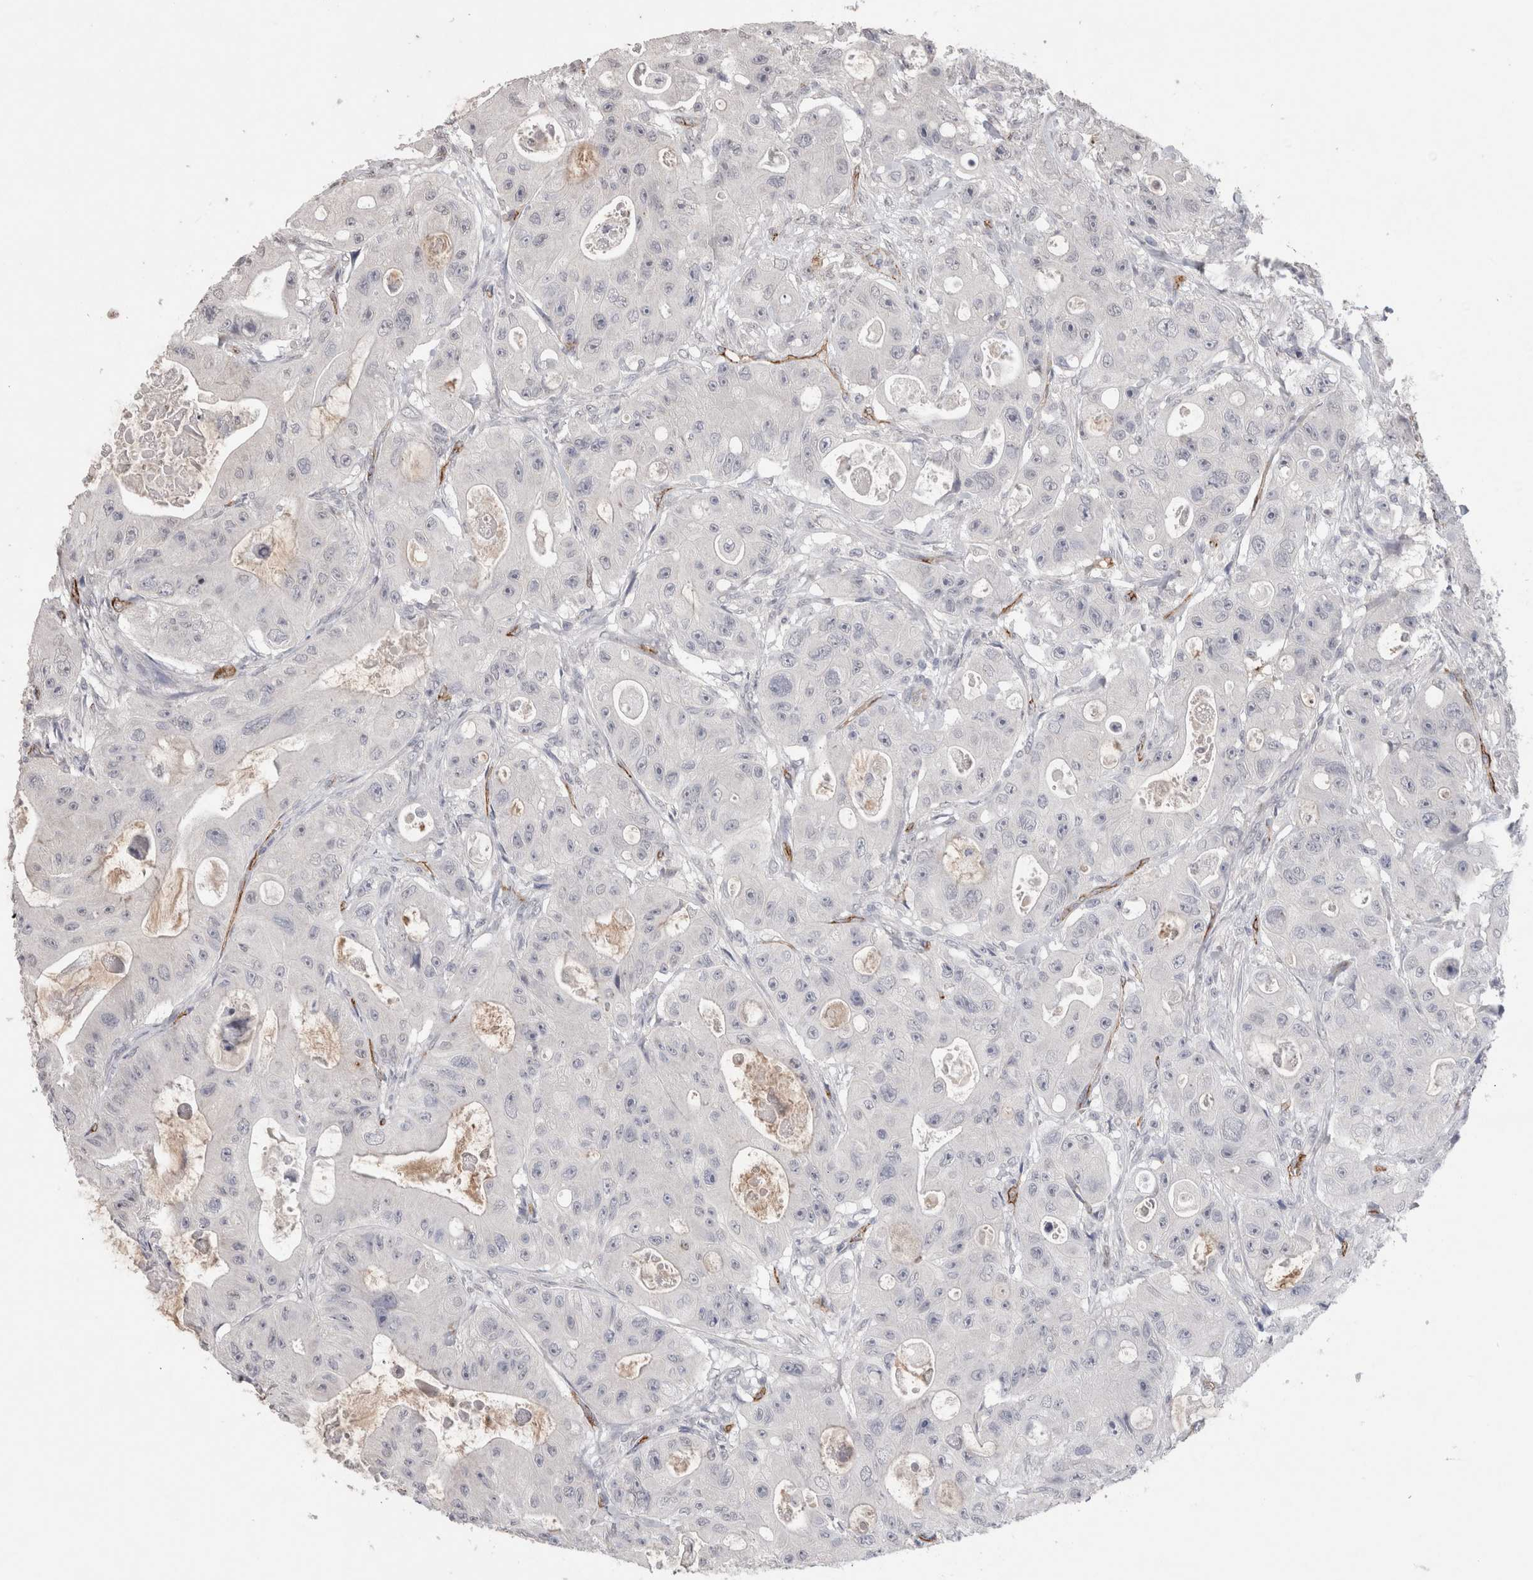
{"staining": {"intensity": "negative", "quantity": "none", "location": "none"}, "tissue": "colorectal cancer", "cell_type": "Tumor cells", "image_type": "cancer", "snomed": [{"axis": "morphology", "description": "Adenocarcinoma, NOS"}, {"axis": "topography", "description": "Colon"}], "caption": "Immunohistochemistry (IHC) photomicrograph of colorectal adenocarcinoma stained for a protein (brown), which shows no positivity in tumor cells.", "gene": "CDH13", "patient": {"sex": "female", "age": 46}}